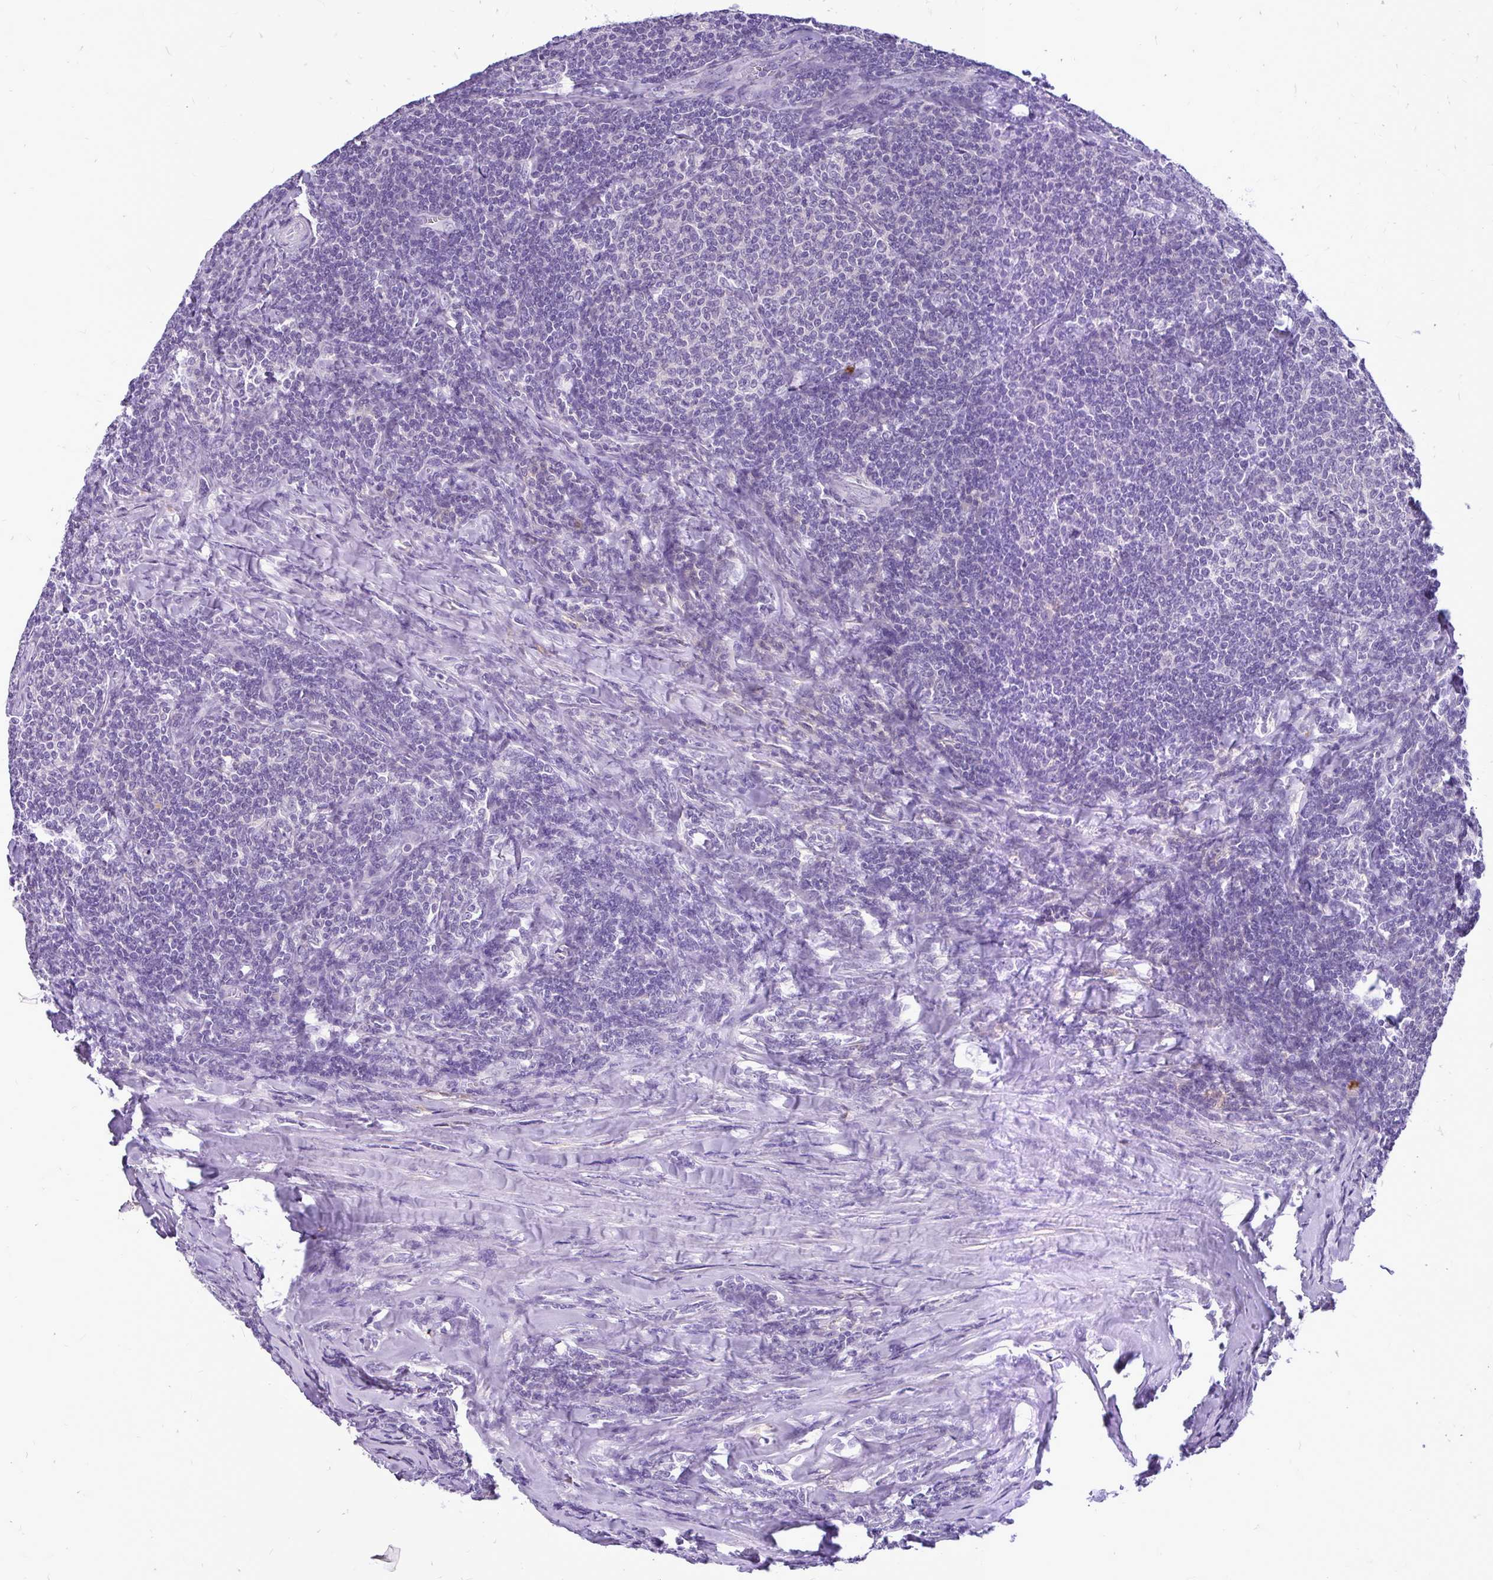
{"staining": {"intensity": "negative", "quantity": "none", "location": "none"}, "tissue": "lymphoma", "cell_type": "Tumor cells", "image_type": "cancer", "snomed": [{"axis": "morphology", "description": "Malignant lymphoma, non-Hodgkin's type, Low grade"}, {"axis": "topography", "description": "Lymph node"}], "caption": "Lymphoma stained for a protein using IHC displays no expression tumor cells.", "gene": "MAP1LC3A", "patient": {"sex": "male", "age": 52}}